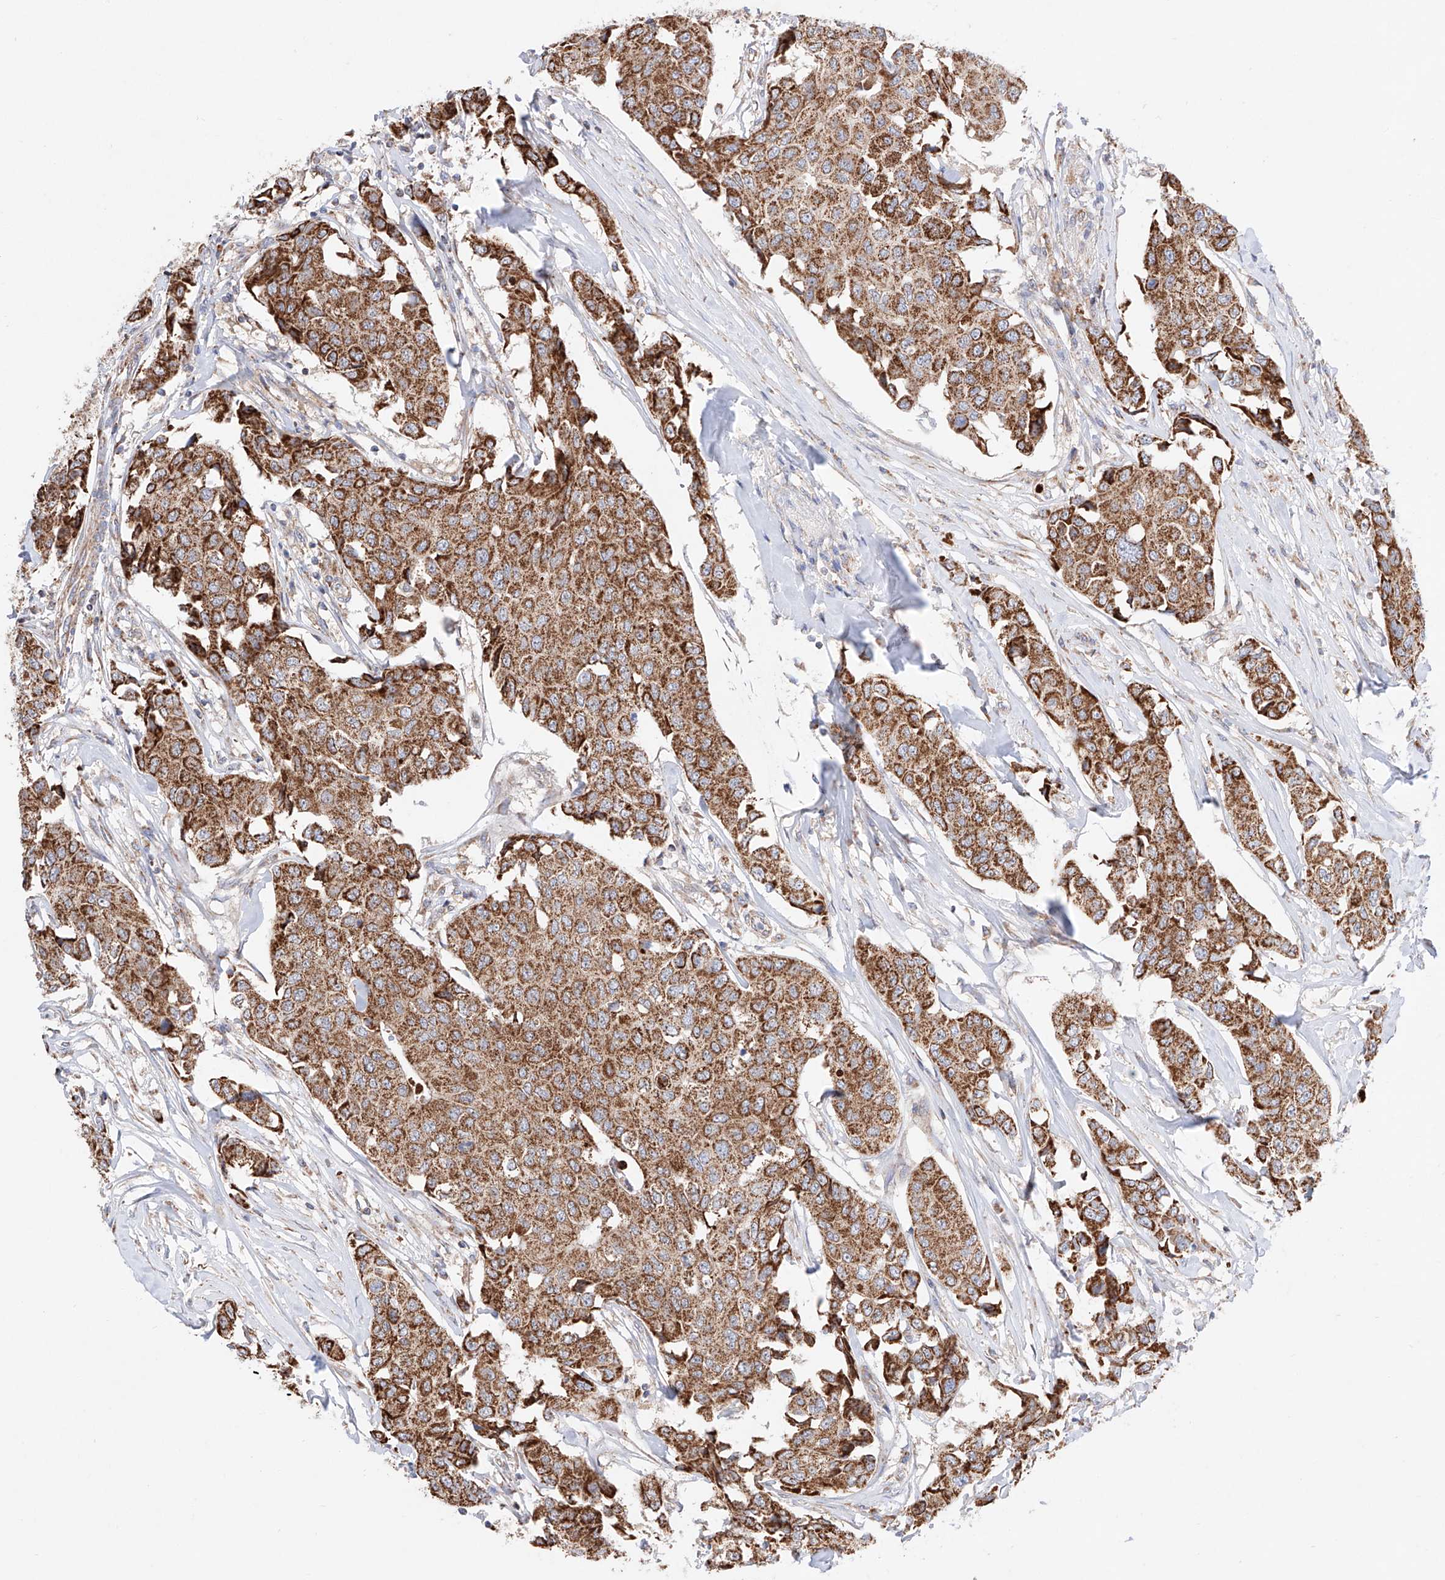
{"staining": {"intensity": "strong", "quantity": ">75%", "location": "cytoplasmic/membranous"}, "tissue": "breast cancer", "cell_type": "Tumor cells", "image_type": "cancer", "snomed": [{"axis": "morphology", "description": "Duct carcinoma"}, {"axis": "topography", "description": "Breast"}], "caption": "There is high levels of strong cytoplasmic/membranous positivity in tumor cells of breast intraductal carcinoma, as demonstrated by immunohistochemical staining (brown color).", "gene": "KTI12", "patient": {"sex": "female", "age": 80}}